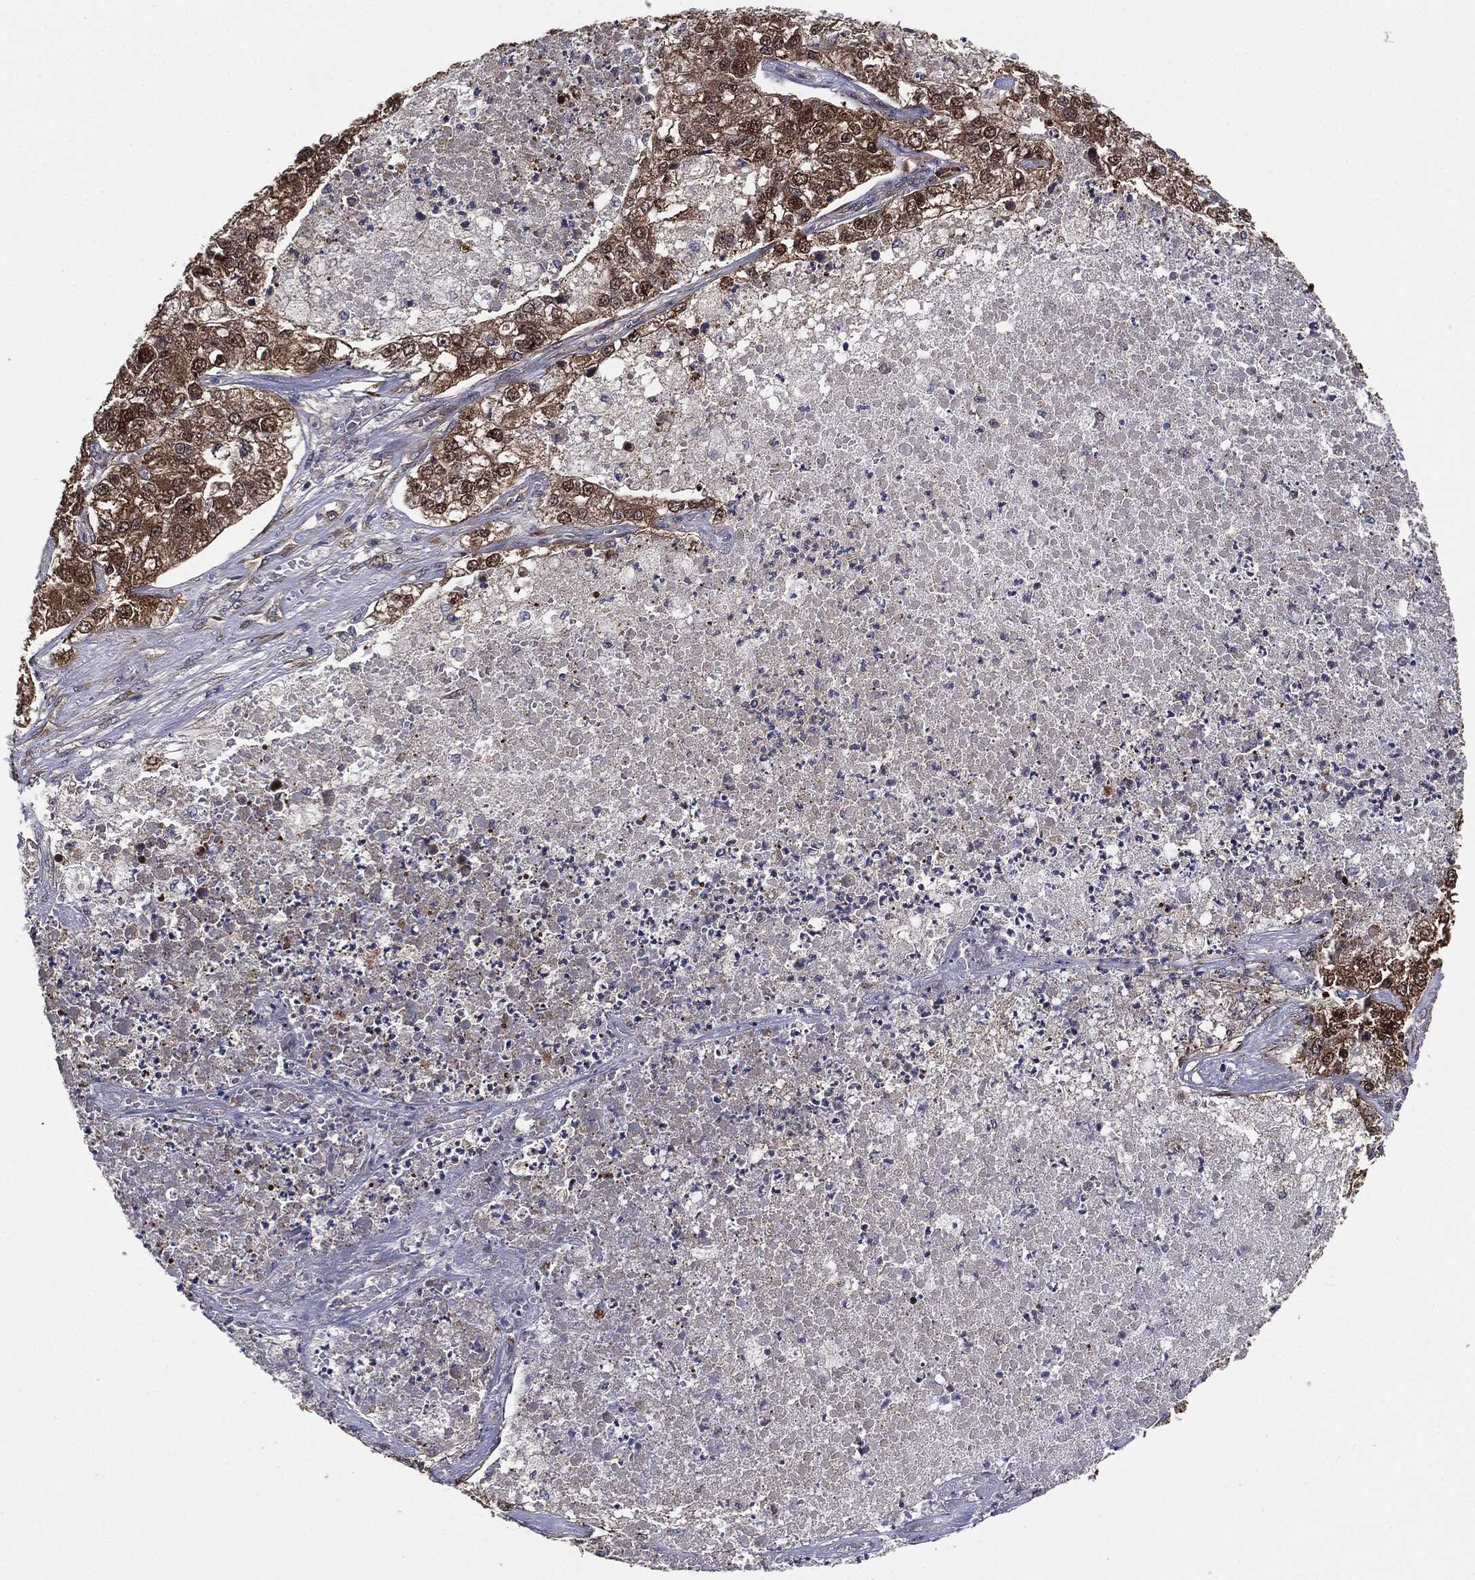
{"staining": {"intensity": "strong", "quantity": ">75%", "location": "cytoplasmic/membranous"}, "tissue": "lung cancer", "cell_type": "Tumor cells", "image_type": "cancer", "snomed": [{"axis": "morphology", "description": "Adenocarcinoma, NOS"}, {"axis": "topography", "description": "Lung"}], "caption": "The photomicrograph shows a brown stain indicating the presence of a protein in the cytoplasmic/membranous of tumor cells in lung cancer (adenocarcinoma).", "gene": "NME1", "patient": {"sex": "male", "age": 49}}